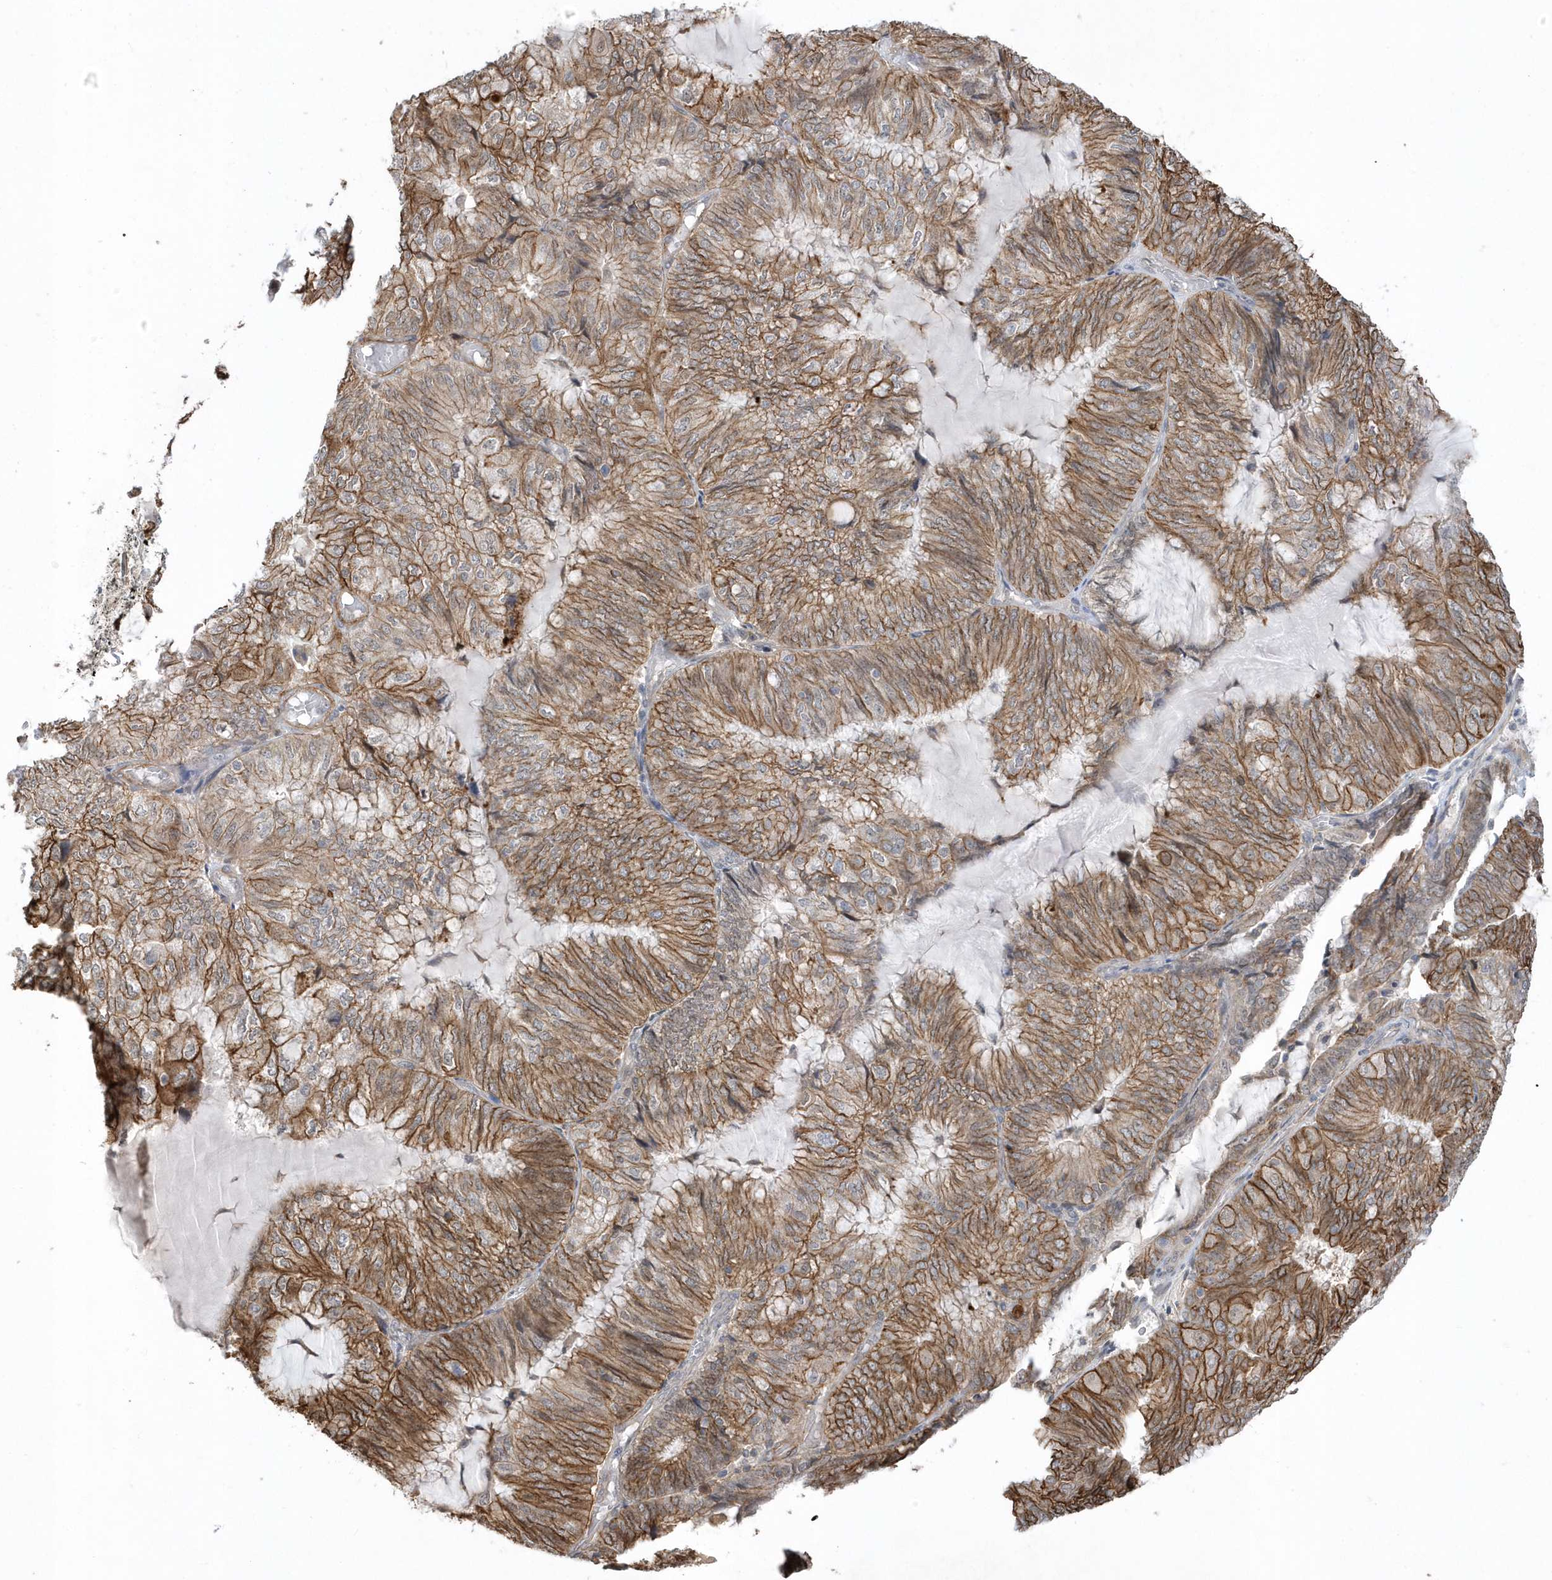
{"staining": {"intensity": "moderate", "quantity": ">75%", "location": "cytoplasmic/membranous"}, "tissue": "endometrial cancer", "cell_type": "Tumor cells", "image_type": "cancer", "snomed": [{"axis": "morphology", "description": "Adenocarcinoma, NOS"}, {"axis": "topography", "description": "Endometrium"}], "caption": "Immunohistochemical staining of adenocarcinoma (endometrial) shows medium levels of moderate cytoplasmic/membranous staining in approximately >75% of tumor cells. (DAB (3,3'-diaminobenzidine) = brown stain, brightfield microscopy at high magnification).", "gene": "CRIP3", "patient": {"sex": "female", "age": 81}}